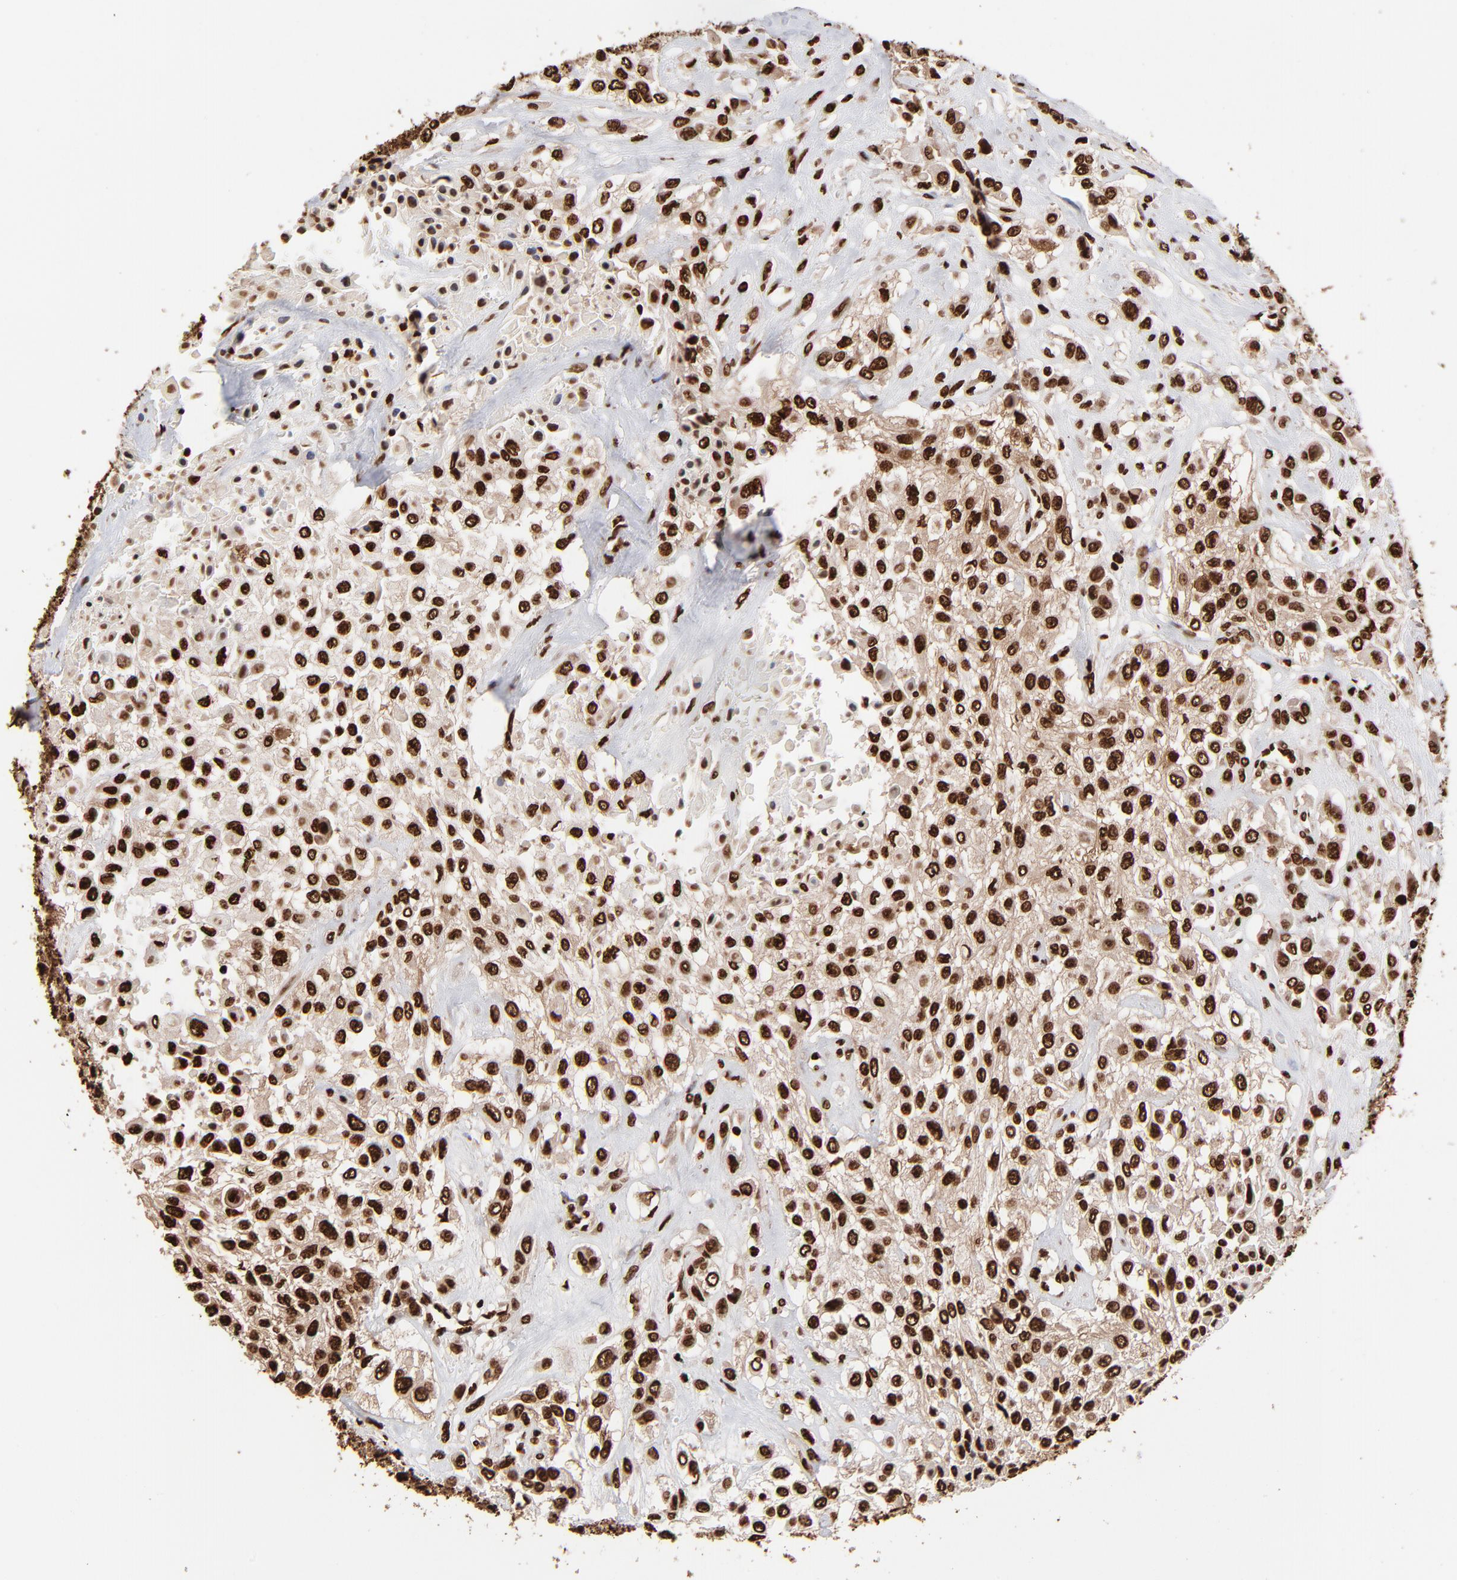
{"staining": {"intensity": "strong", "quantity": ">75%", "location": "nuclear"}, "tissue": "urothelial cancer", "cell_type": "Tumor cells", "image_type": "cancer", "snomed": [{"axis": "morphology", "description": "Urothelial carcinoma, High grade"}, {"axis": "topography", "description": "Urinary bladder"}], "caption": "Immunohistochemical staining of human urothelial carcinoma (high-grade) shows high levels of strong nuclear positivity in approximately >75% of tumor cells.", "gene": "ZNF544", "patient": {"sex": "male", "age": 57}}